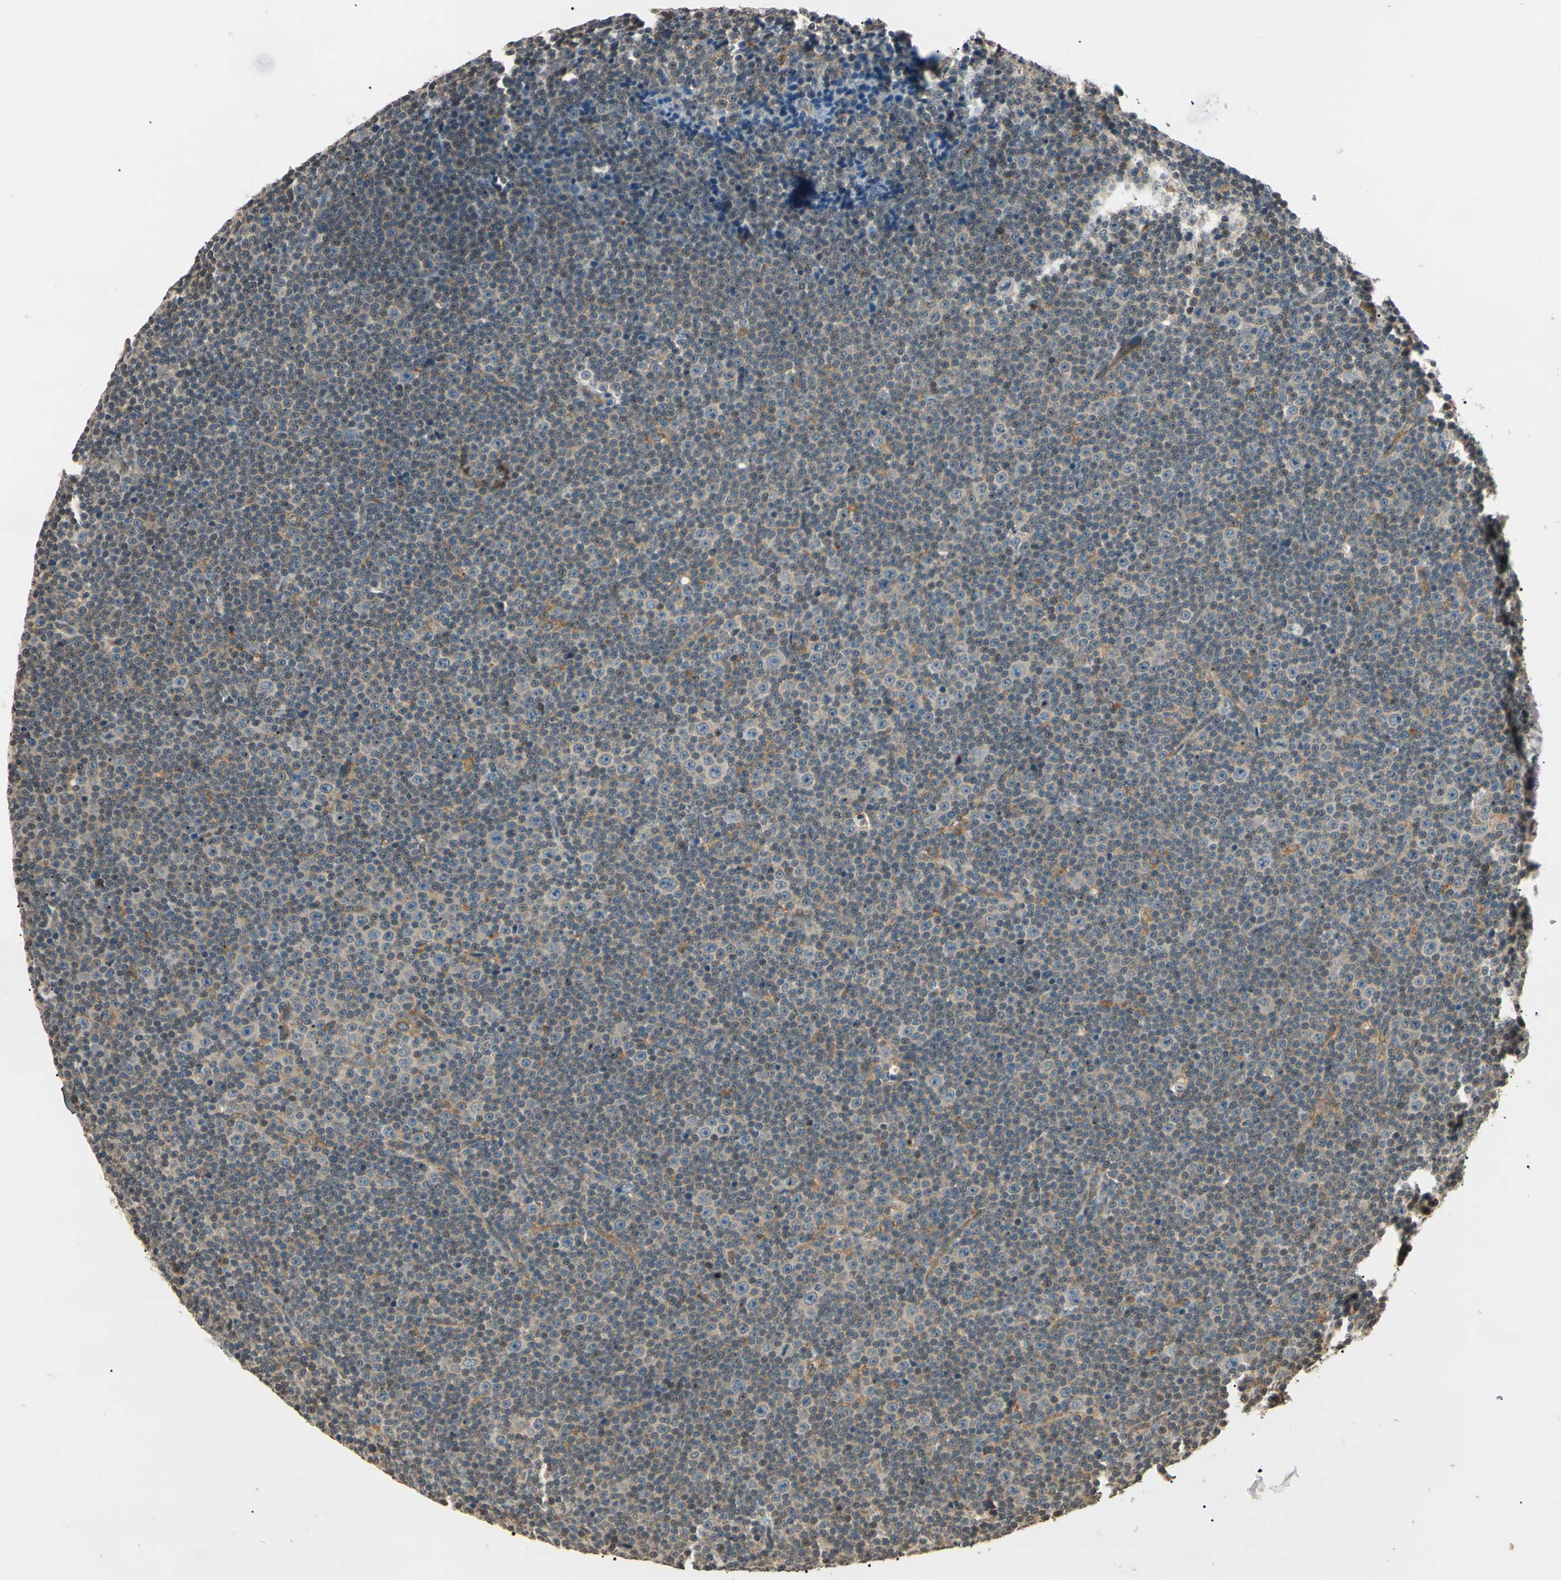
{"staining": {"intensity": "weak", "quantity": "<25%", "location": "cytoplasmic/membranous"}, "tissue": "lymphoma", "cell_type": "Tumor cells", "image_type": "cancer", "snomed": [{"axis": "morphology", "description": "Malignant lymphoma, non-Hodgkin's type, Low grade"}, {"axis": "topography", "description": "Lymph node"}], "caption": "A histopathology image of malignant lymphoma, non-Hodgkin's type (low-grade) stained for a protein reveals no brown staining in tumor cells.", "gene": "EPN1", "patient": {"sex": "female", "age": 67}}